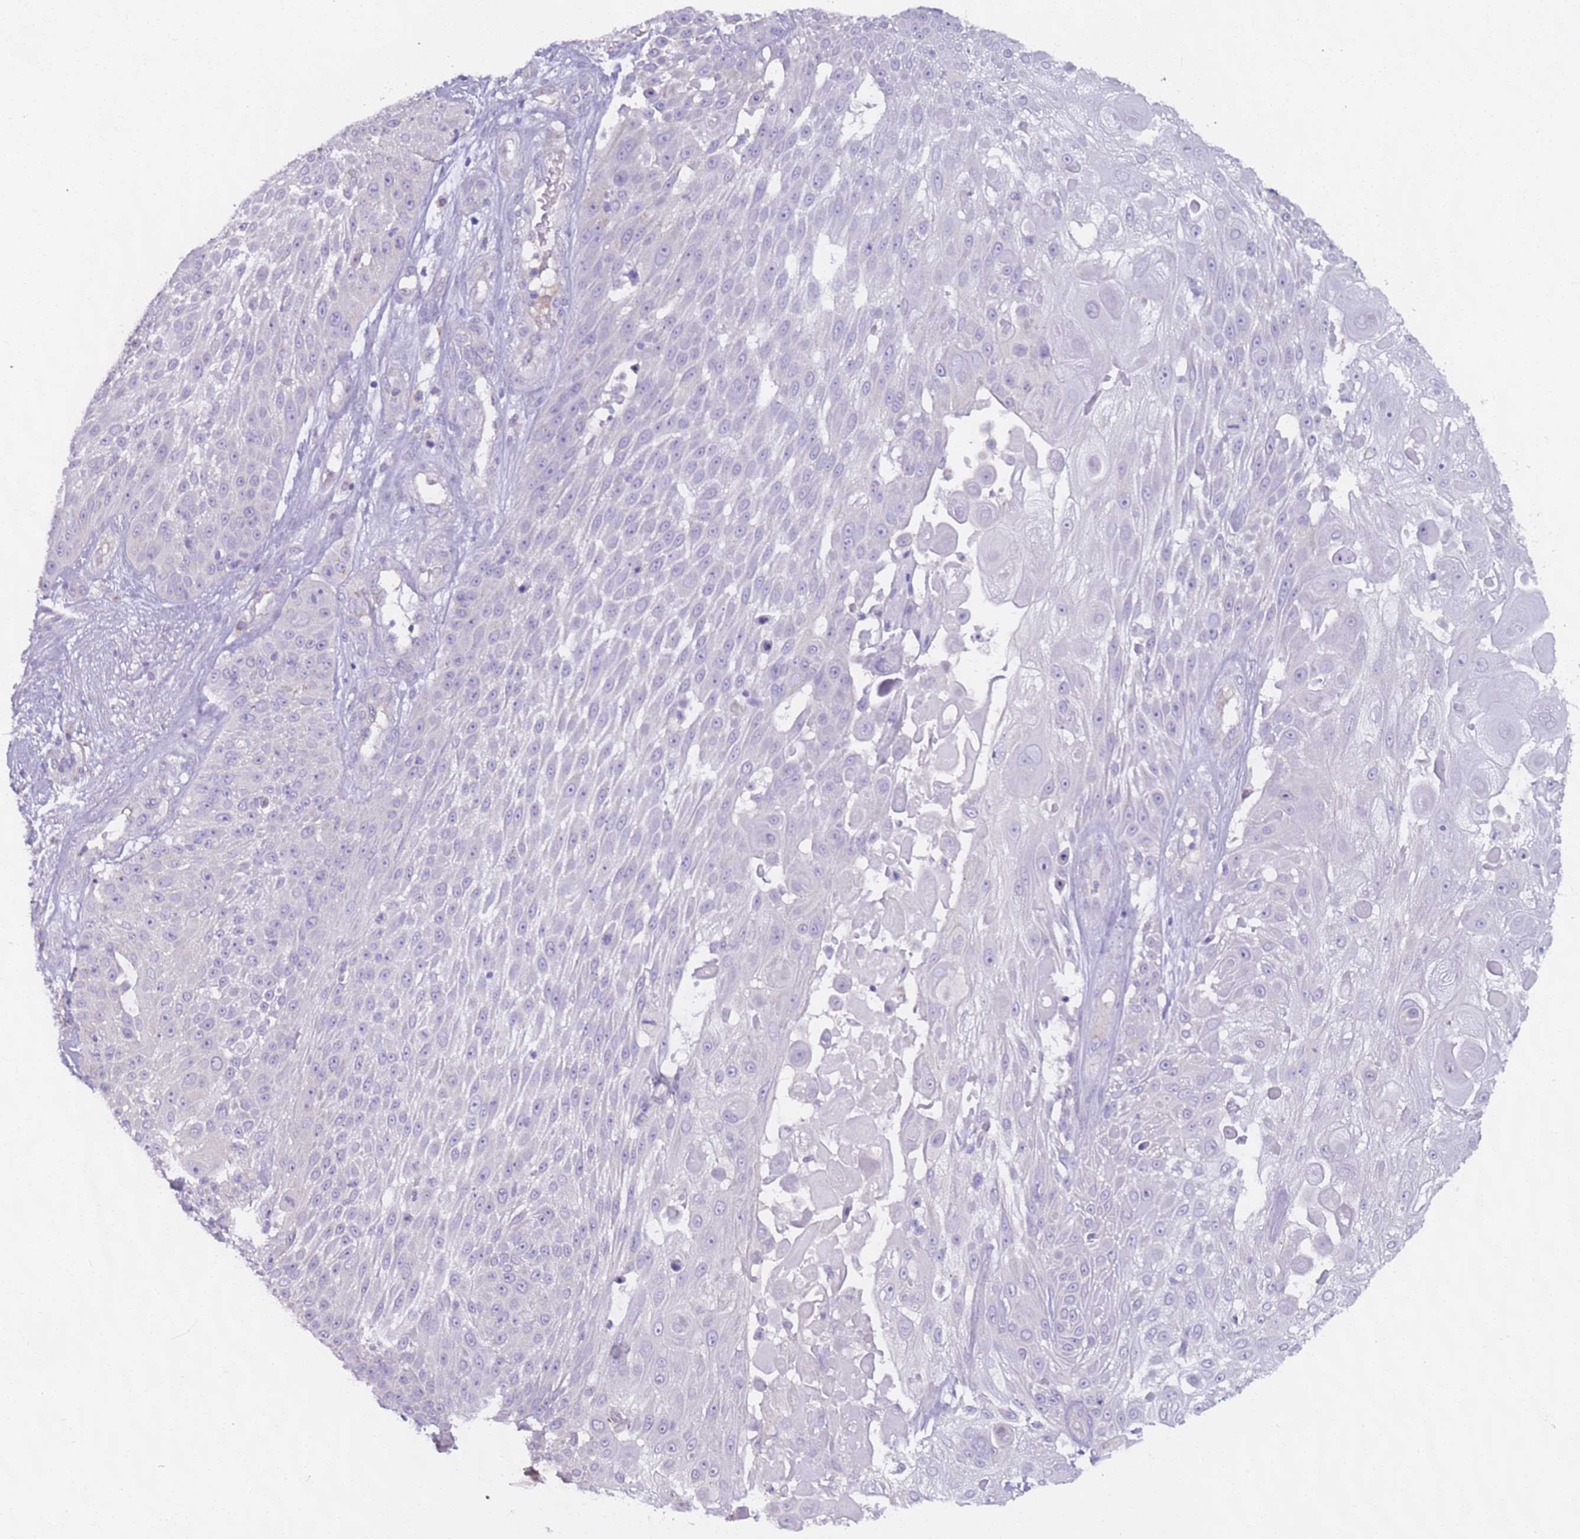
{"staining": {"intensity": "negative", "quantity": "none", "location": "none"}, "tissue": "skin cancer", "cell_type": "Tumor cells", "image_type": "cancer", "snomed": [{"axis": "morphology", "description": "Squamous cell carcinoma, NOS"}, {"axis": "topography", "description": "Skin"}], "caption": "The image exhibits no staining of tumor cells in squamous cell carcinoma (skin). Nuclei are stained in blue.", "gene": "AKTIP", "patient": {"sex": "female", "age": 86}}